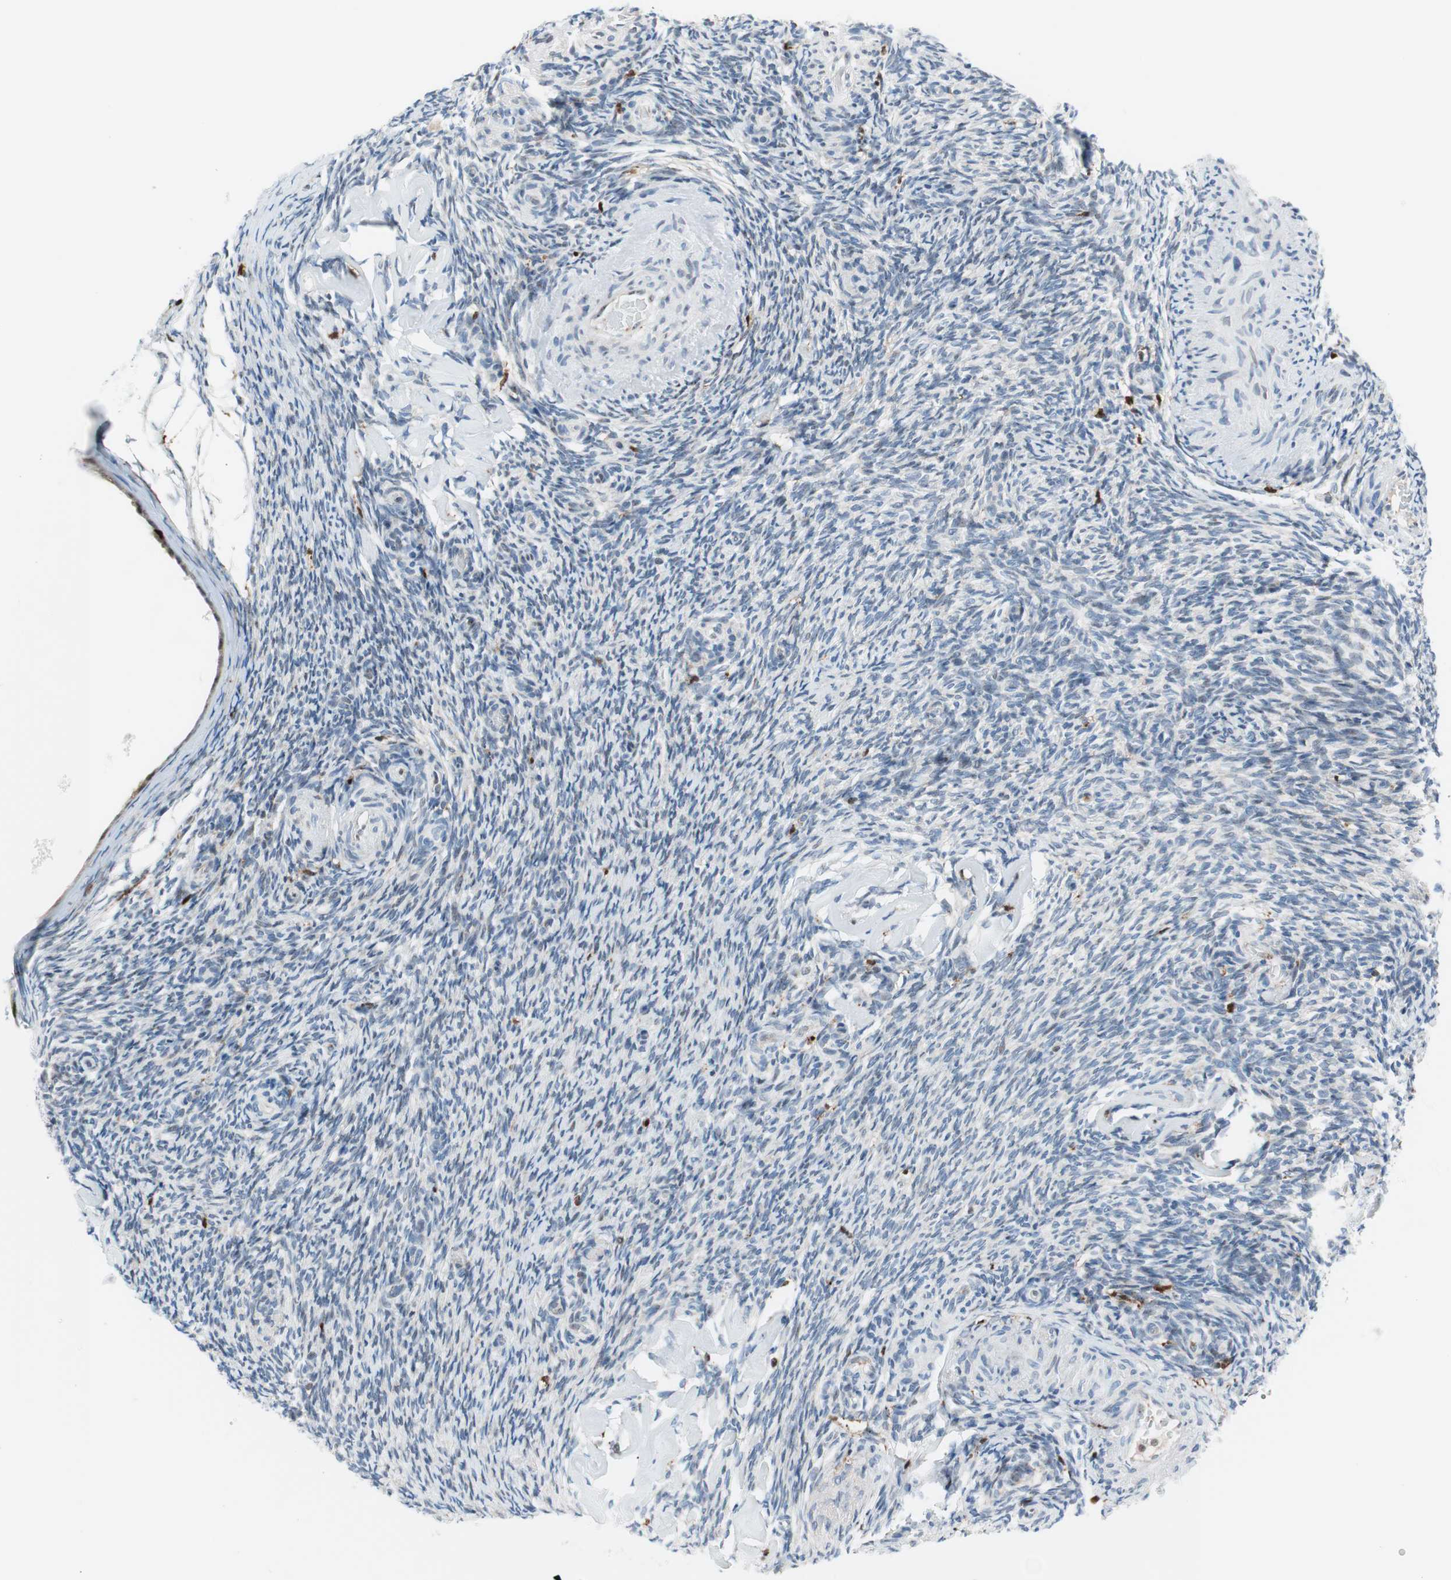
{"staining": {"intensity": "negative", "quantity": "none", "location": "none"}, "tissue": "ovary", "cell_type": "Ovarian stroma cells", "image_type": "normal", "snomed": [{"axis": "morphology", "description": "Normal tissue, NOS"}, {"axis": "topography", "description": "Ovary"}], "caption": "Ovarian stroma cells show no significant protein staining in benign ovary. (Brightfield microscopy of DAB (3,3'-diaminobenzidine) IHC at high magnification).", "gene": "RGS10", "patient": {"sex": "female", "age": 60}}